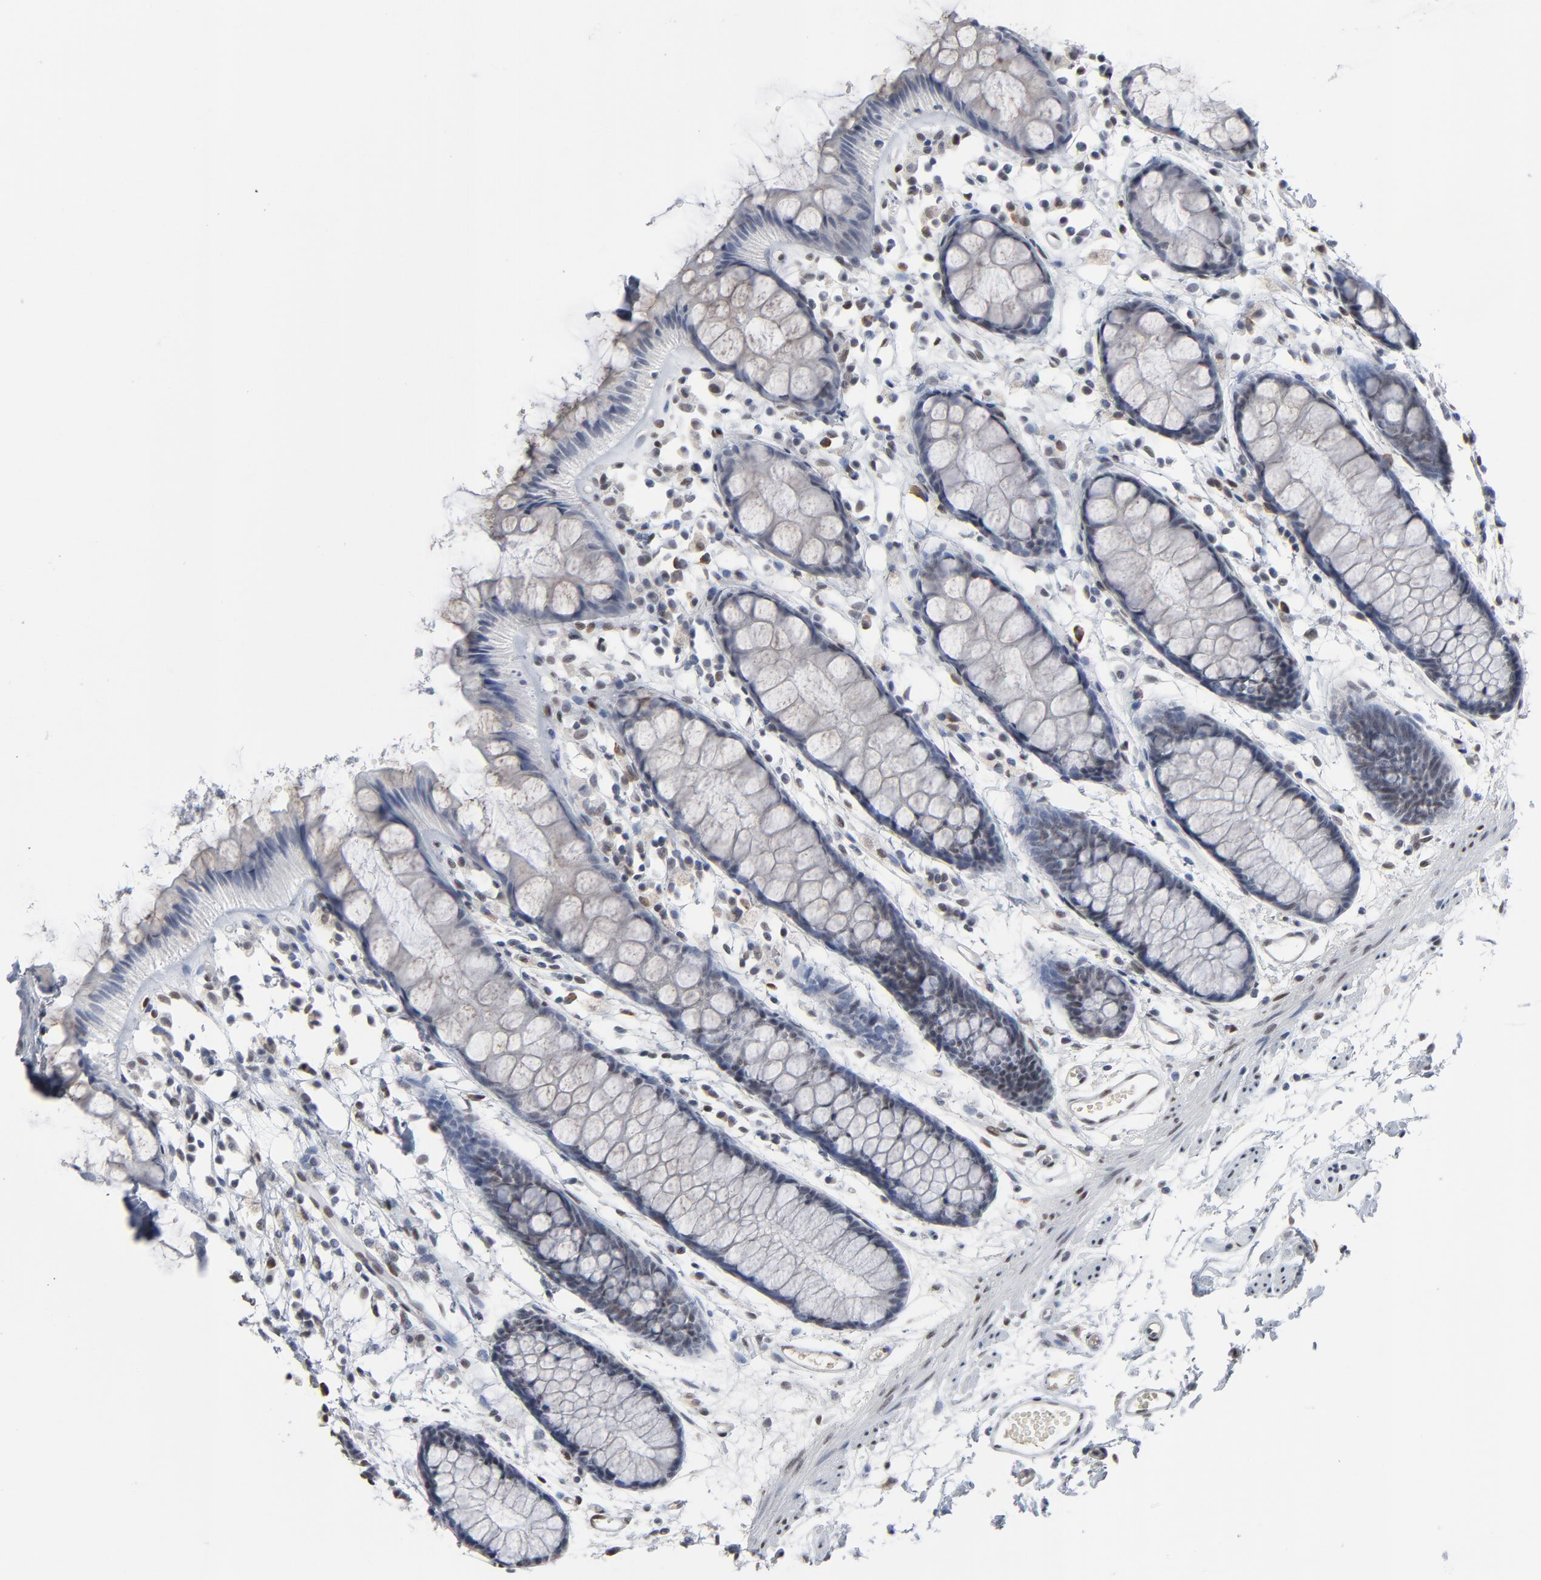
{"staining": {"intensity": "negative", "quantity": "none", "location": "none"}, "tissue": "rectum", "cell_type": "Glandular cells", "image_type": "normal", "snomed": [{"axis": "morphology", "description": "Normal tissue, NOS"}, {"axis": "topography", "description": "Rectum"}], "caption": "This is an IHC histopathology image of unremarkable human rectum. There is no staining in glandular cells.", "gene": "ATF7", "patient": {"sex": "female", "age": 66}}